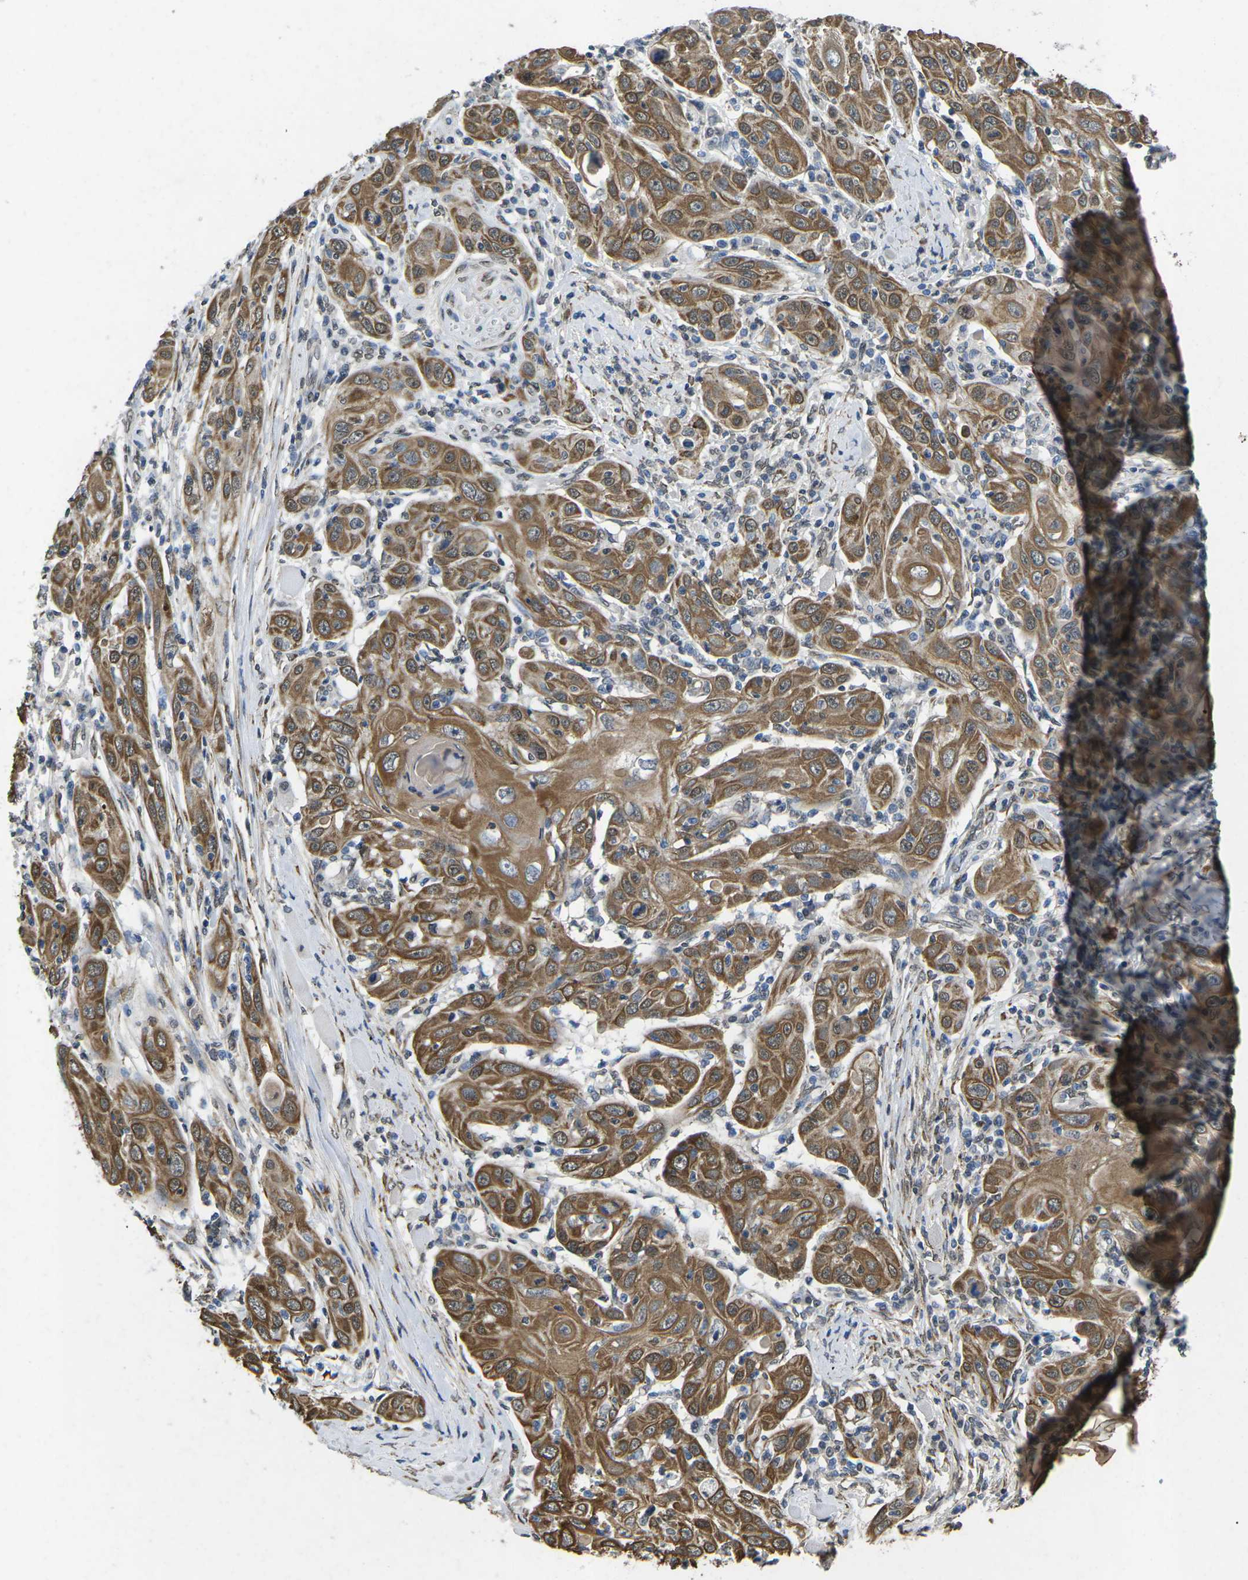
{"staining": {"intensity": "moderate", "quantity": ">75%", "location": "cytoplasmic/membranous"}, "tissue": "skin cancer", "cell_type": "Tumor cells", "image_type": "cancer", "snomed": [{"axis": "morphology", "description": "Squamous cell carcinoma, NOS"}, {"axis": "topography", "description": "Skin"}], "caption": "Immunohistochemistry (IHC) of human skin squamous cell carcinoma reveals medium levels of moderate cytoplasmic/membranous staining in about >75% of tumor cells. Using DAB (brown) and hematoxylin (blue) stains, captured at high magnification using brightfield microscopy.", "gene": "SCNN1B", "patient": {"sex": "female", "age": 88}}